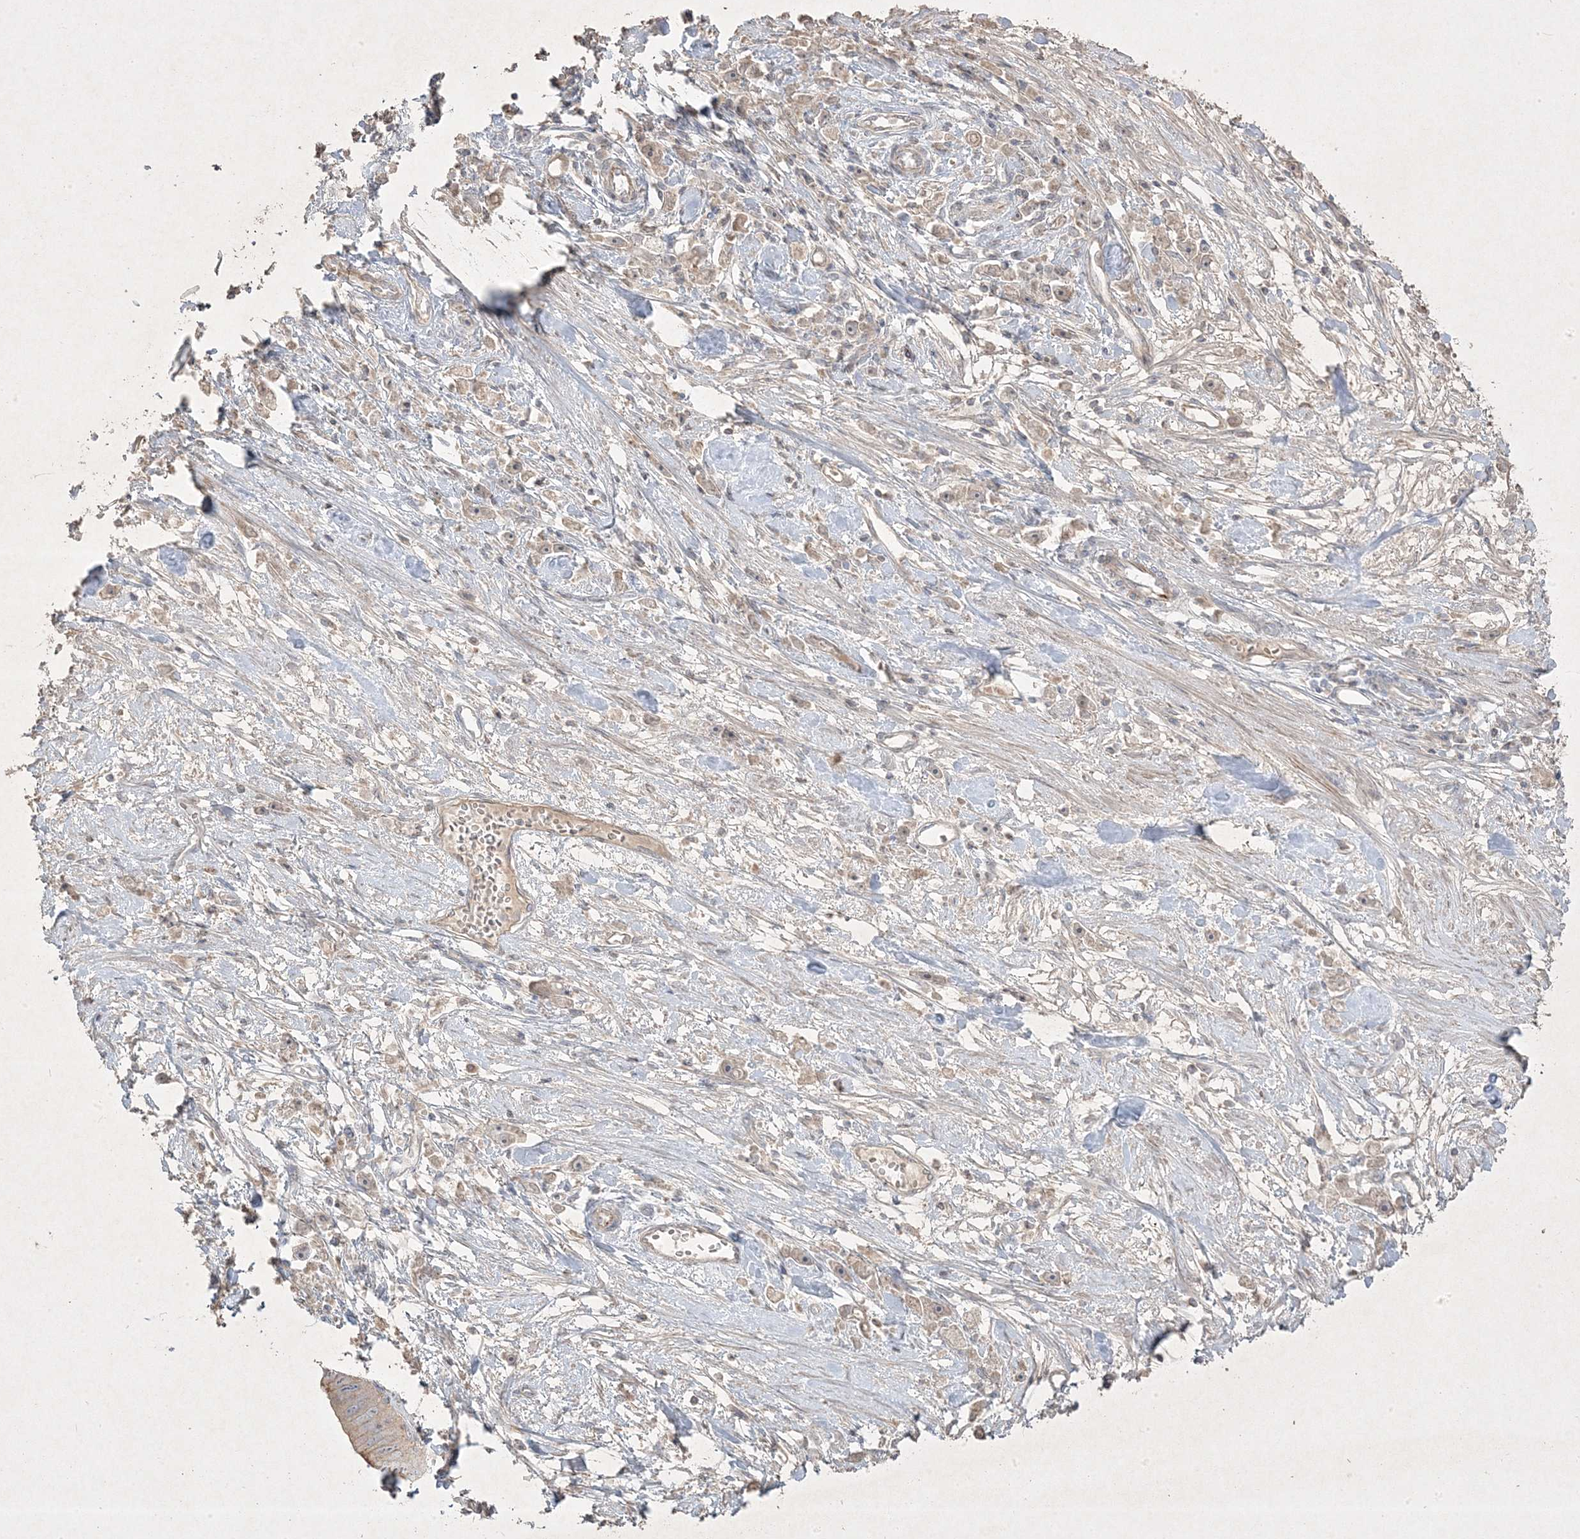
{"staining": {"intensity": "negative", "quantity": "none", "location": "none"}, "tissue": "stomach cancer", "cell_type": "Tumor cells", "image_type": "cancer", "snomed": [{"axis": "morphology", "description": "Adenocarcinoma, NOS"}, {"axis": "topography", "description": "Stomach"}], "caption": "The immunohistochemistry (IHC) histopathology image has no significant staining in tumor cells of stomach adenocarcinoma tissue.", "gene": "RGL4", "patient": {"sex": "female", "age": 59}}